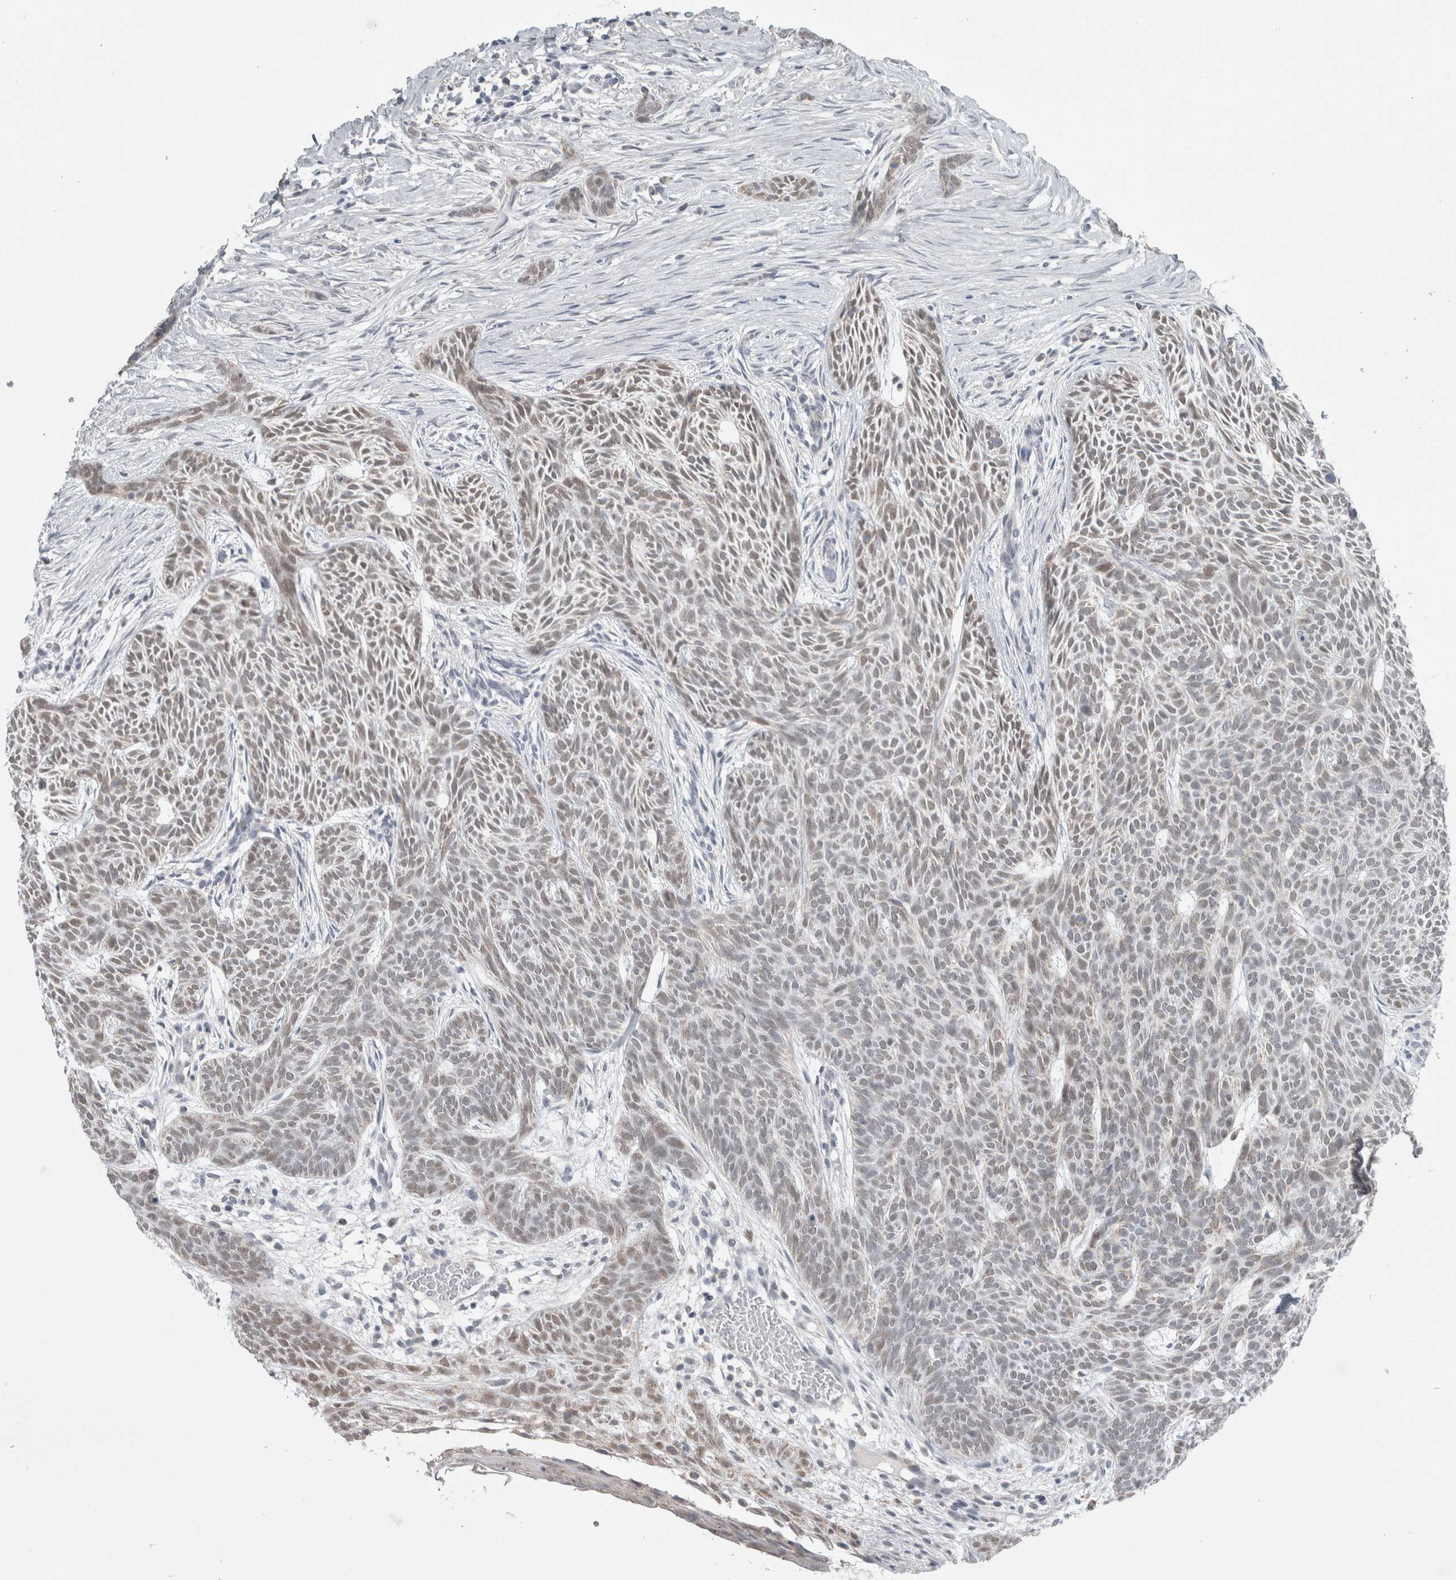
{"staining": {"intensity": "negative", "quantity": "none", "location": "none"}, "tissue": "skin cancer", "cell_type": "Tumor cells", "image_type": "cancer", "snomed": [{"axis": "morphology", "description": "Basal cell carcinoma"}, {"axis": "topography", "description": "Skin"}], "caption": "Basal cell carcinoma (skin) stained for a protein using immunohistochemistry (IHC) exhibits no staining tumor cells.", "gene": "PLIN1", "patient": {"sex": "female", "age": 59}}